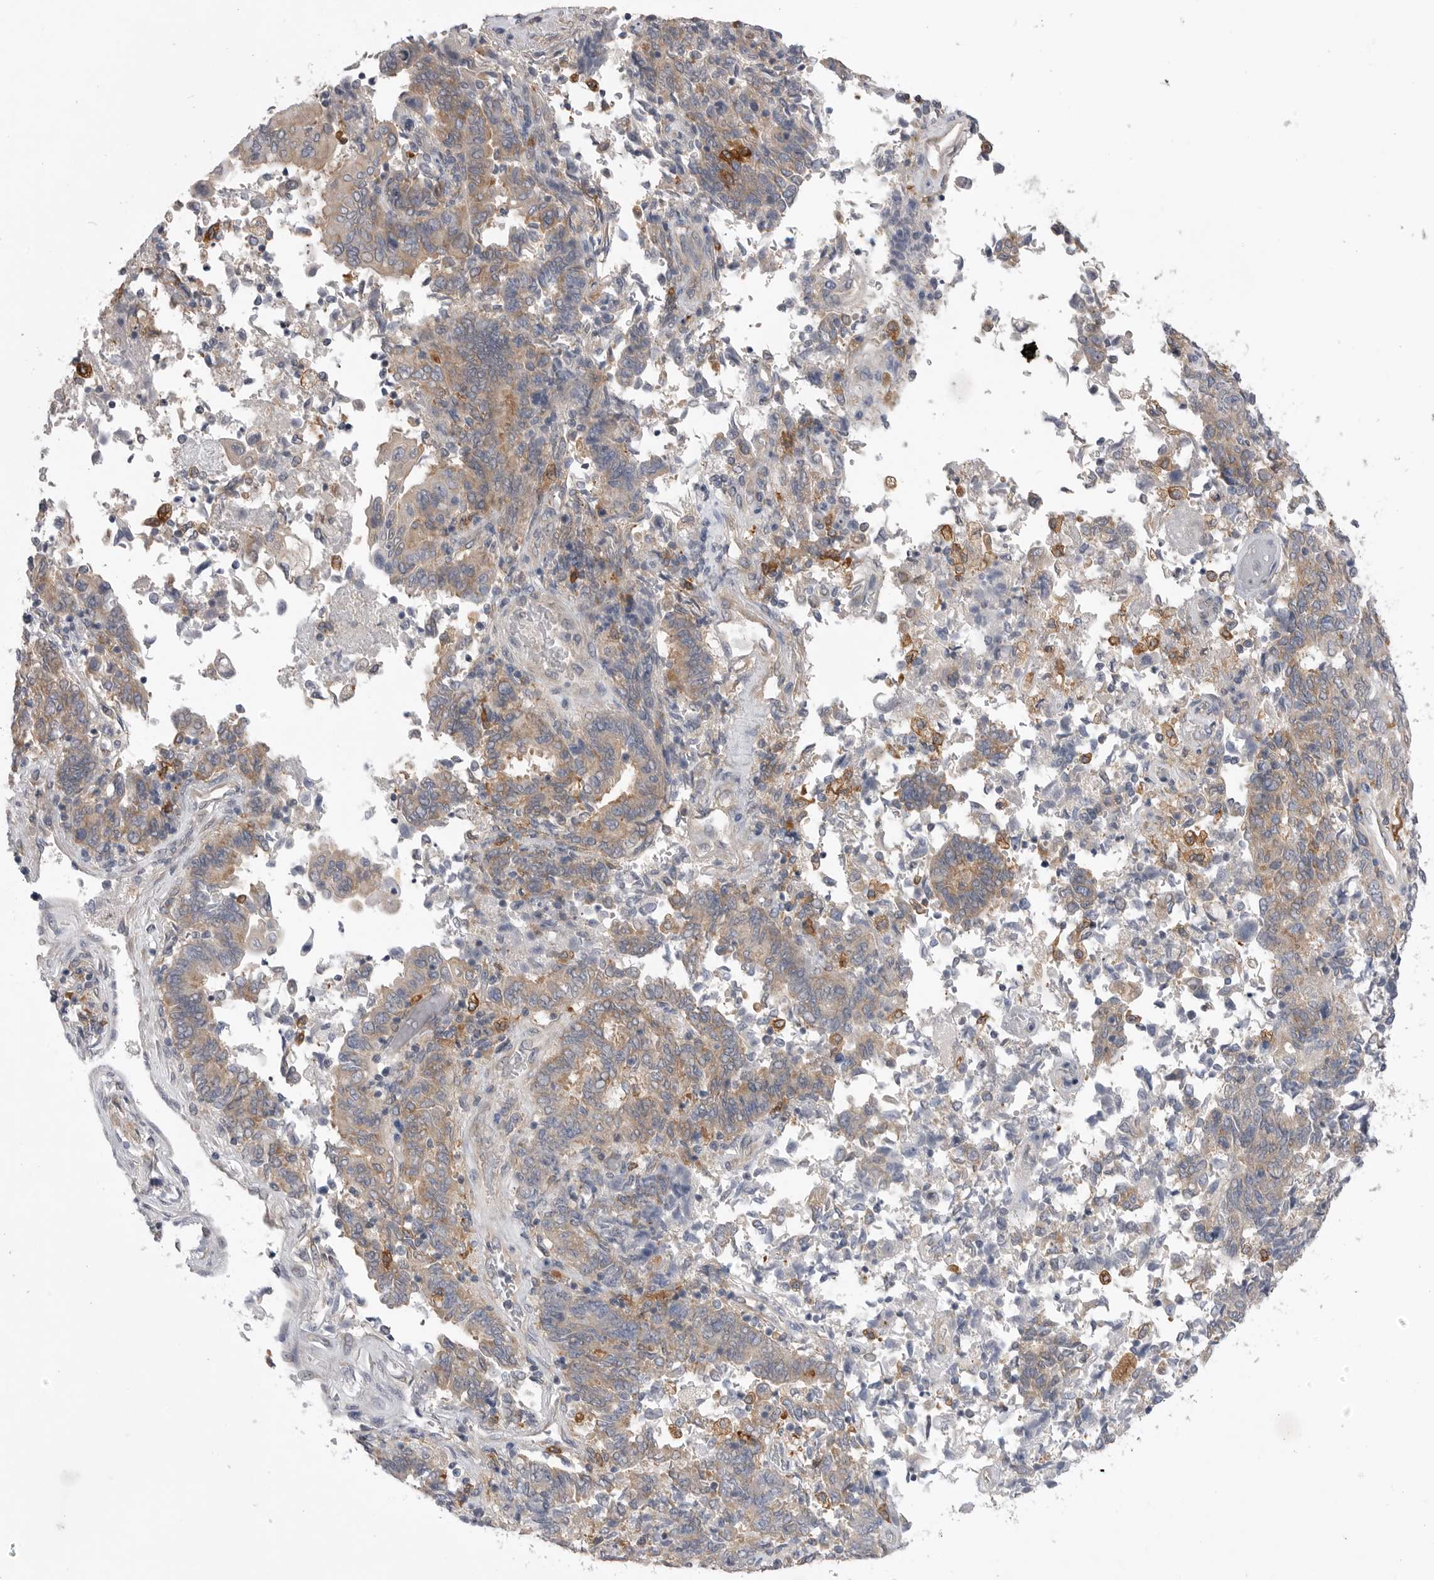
{"staining": {"intensity": "weak", "quantity": ">75%", "location": "cytoplasmic/membranous"}, "tissue": "endometrial cancer", "cell_type": "Tumor cells", "image_type": "cancer", "snomed": [{"axis": "morphology", "description": "Adenocarcinoma, NOS"}, {"axis": "topography", "description": "Endometrium"}], "caption": "Endometrial cancer (adenocarcinoma) stained with a protein marker shows weak staining in tumor cells.", "gene": "VAC14", "patient": {"sex": "female", "age": 80}}